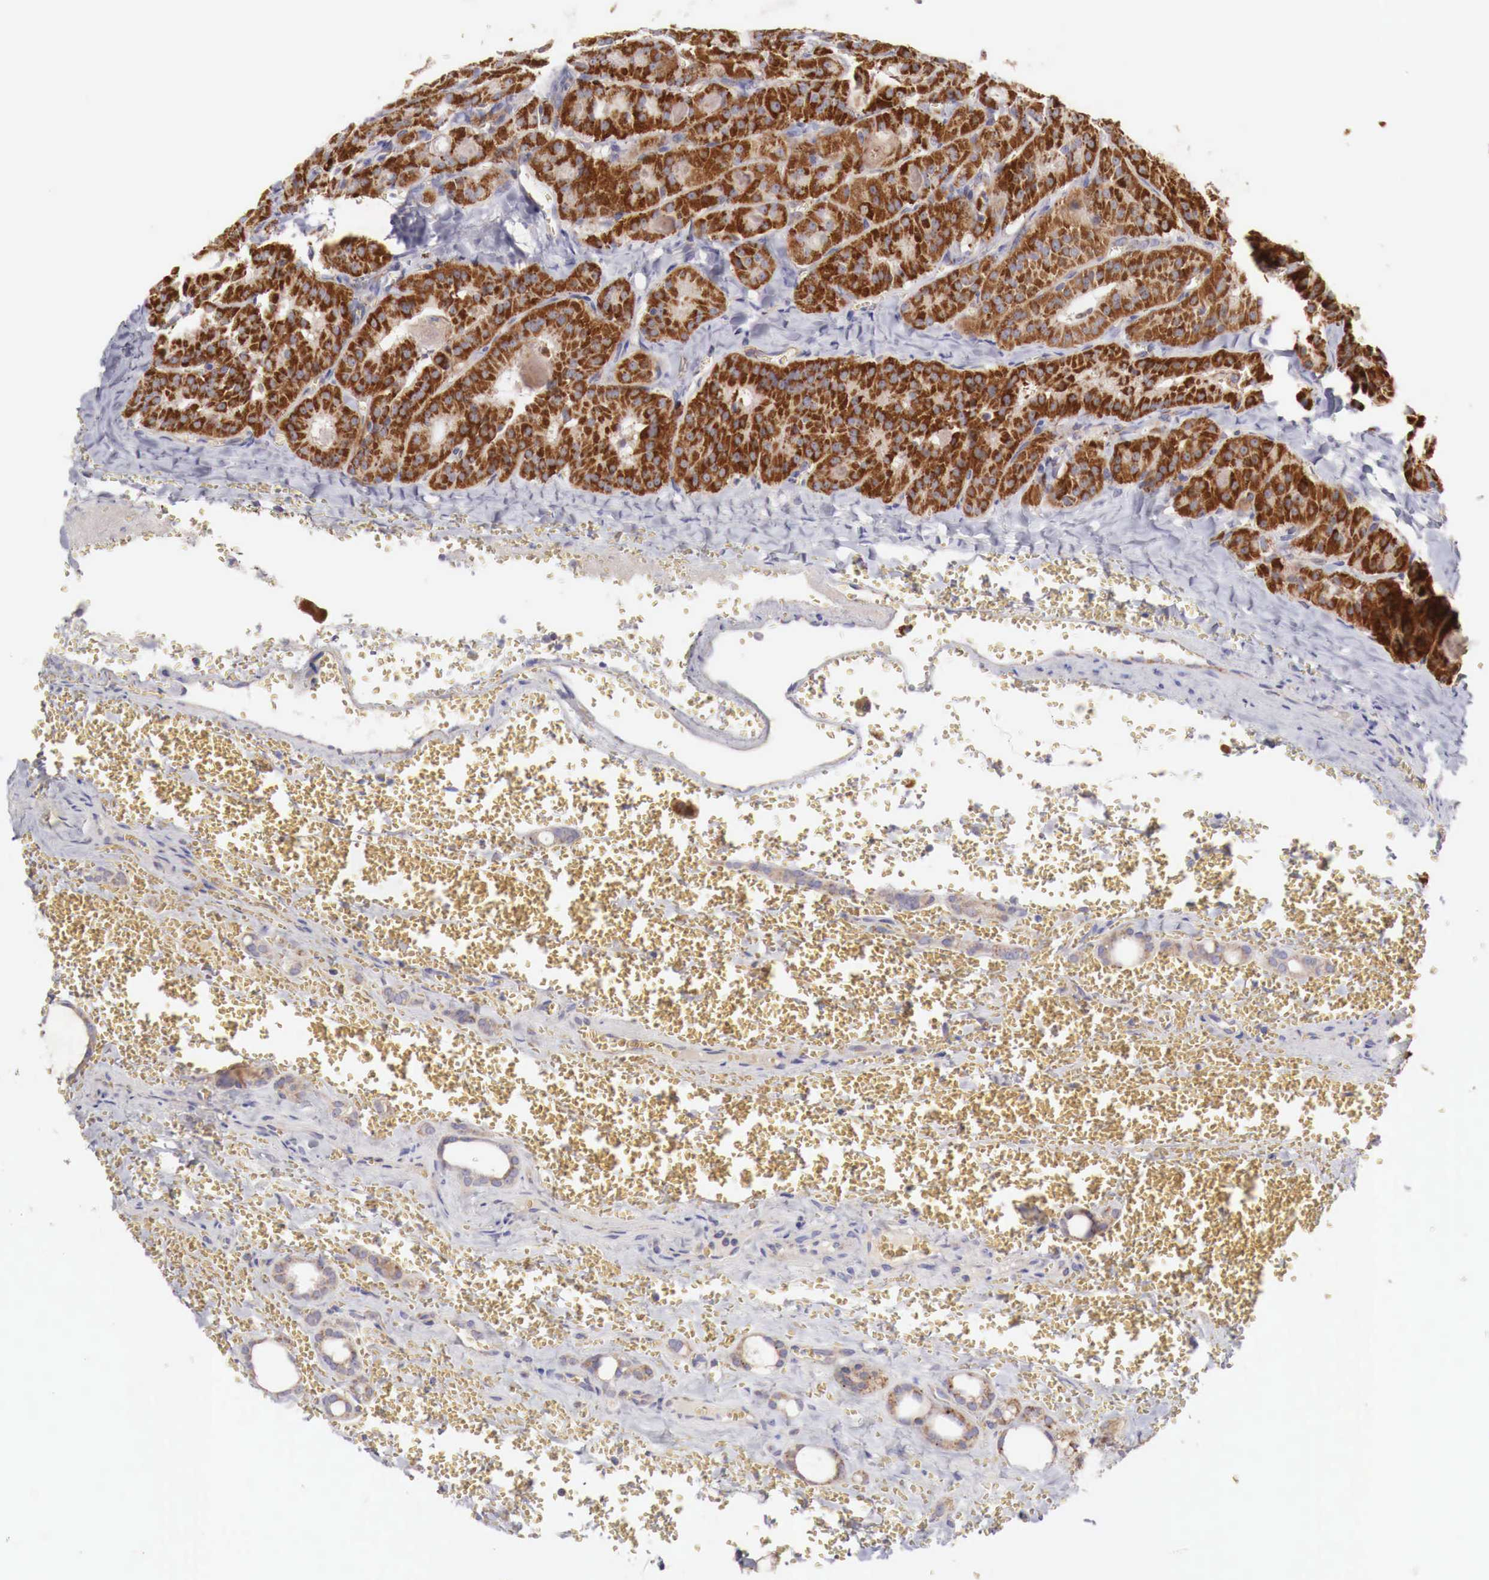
{"staining": {"intensity": "strong", "quantity": ">75%", "location": "cytoplasmic/membranous"}, "tissue": "thyroid cancer", "cell_type": "Tumor cells", "image_type": "cancer", "snomed": [{"axis": "morphology", "description": "Carcinoma, NOS"}, {"axis": "topography", "description": "Thyroid gland"}], "caption": "Protein analysis of thyroid cancer tissue shows strong cytoplasmic/membranous positivity in approximately >75% of tumor cells.", "gene": "XPNPEP3", "patient": {"sex": "male", "age": 76}}